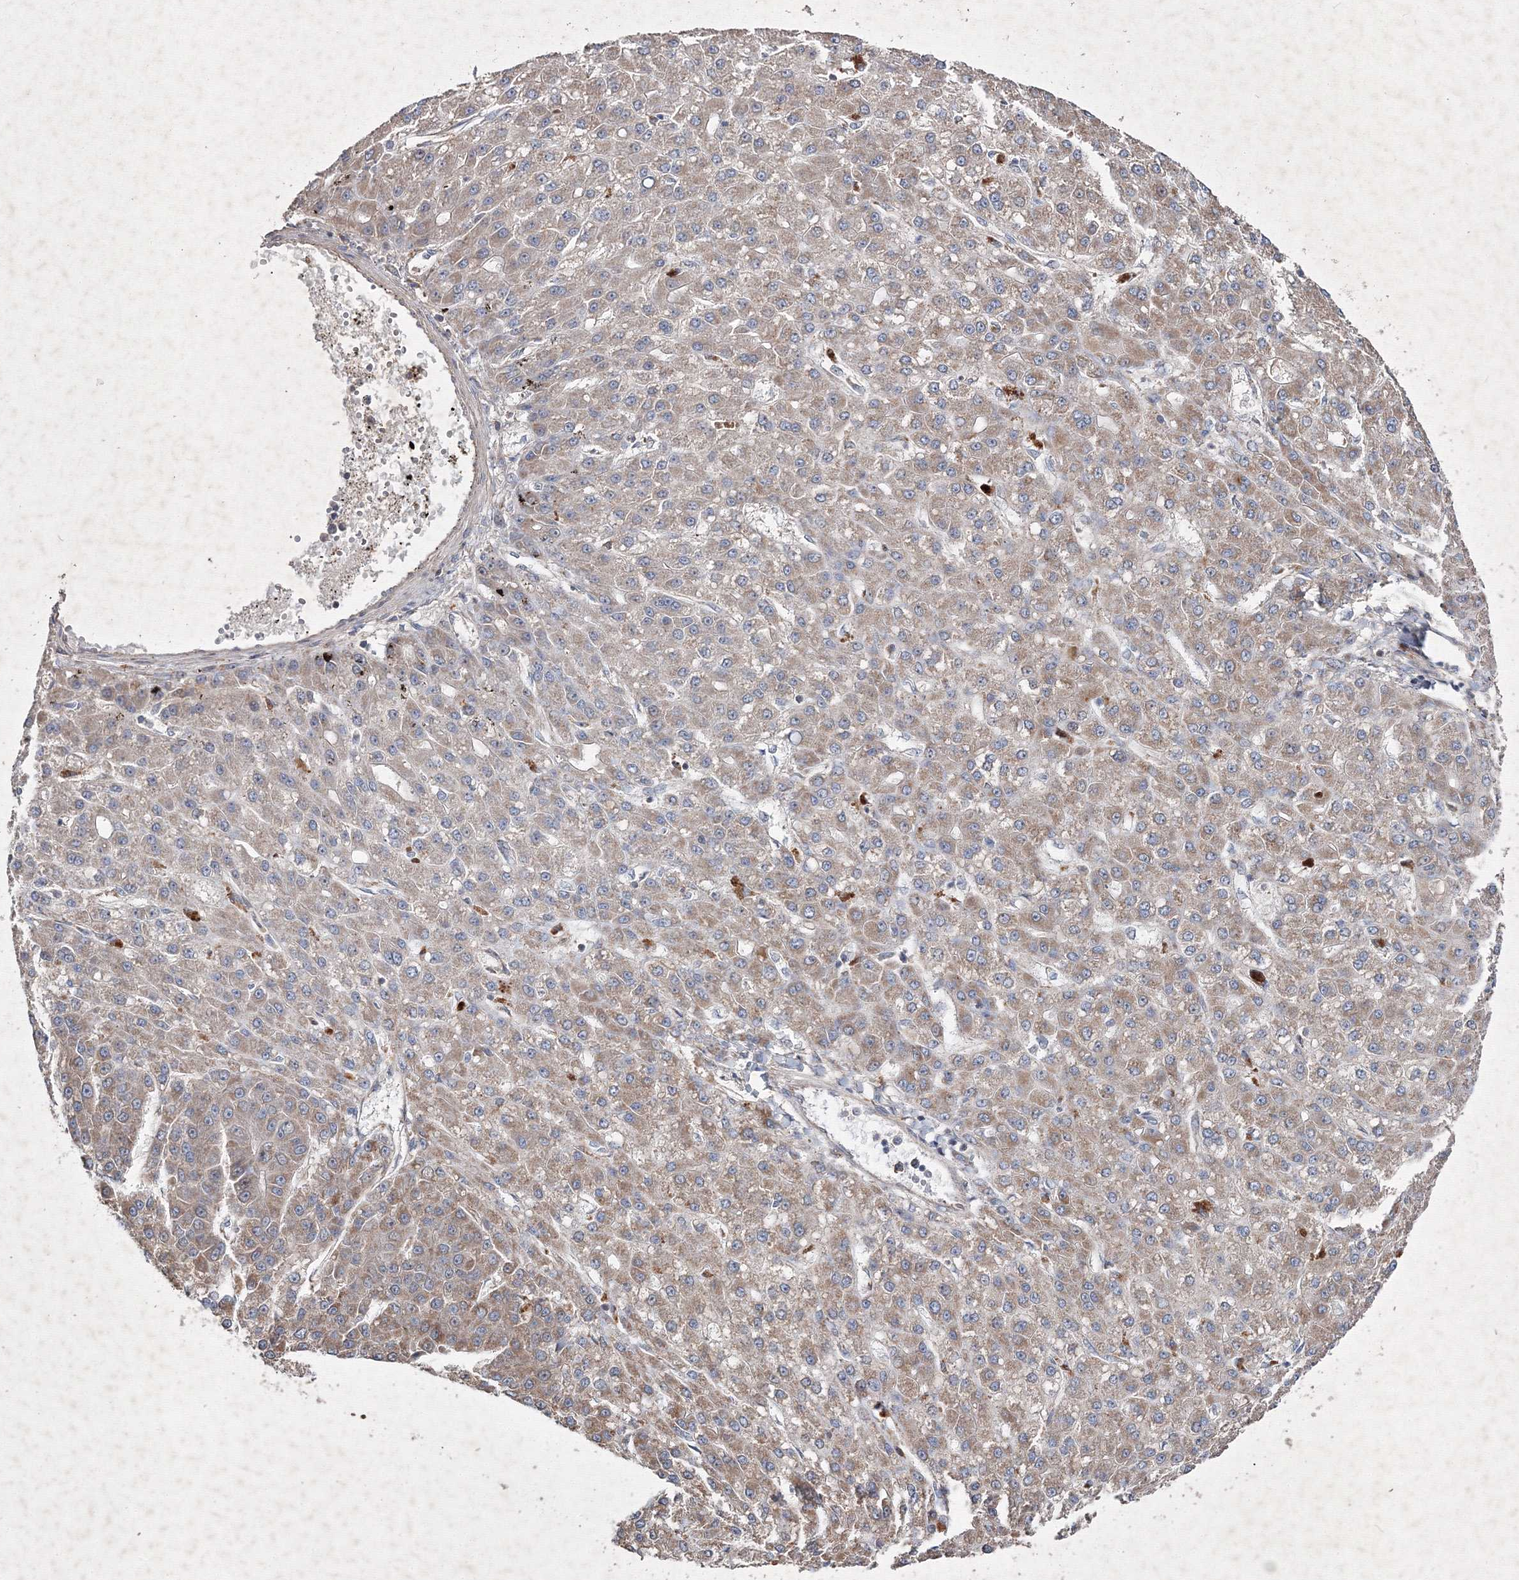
{"staining": {"intensity": "weak", "quantity": ">75%", "location": "cytoplasmic/membranous"}, "tissue": "liver cancer", "cell_type": "Tumor cells", "image_type": "cancer", "snomed": [{"axis": "morphology", "description": "Carcinoma, Hepatocellular, NOS"}, {"axis": "topography", "description": "Liver"}], "caption": "Tumor cells demonstrate low levels of weak cytoplasmic/membranous expression in approximately >75% of cells in human liver cancer (hepatocellular carcinoma).", "gene": "GFM1", "patient": {"sex": "male", "age": 67}}